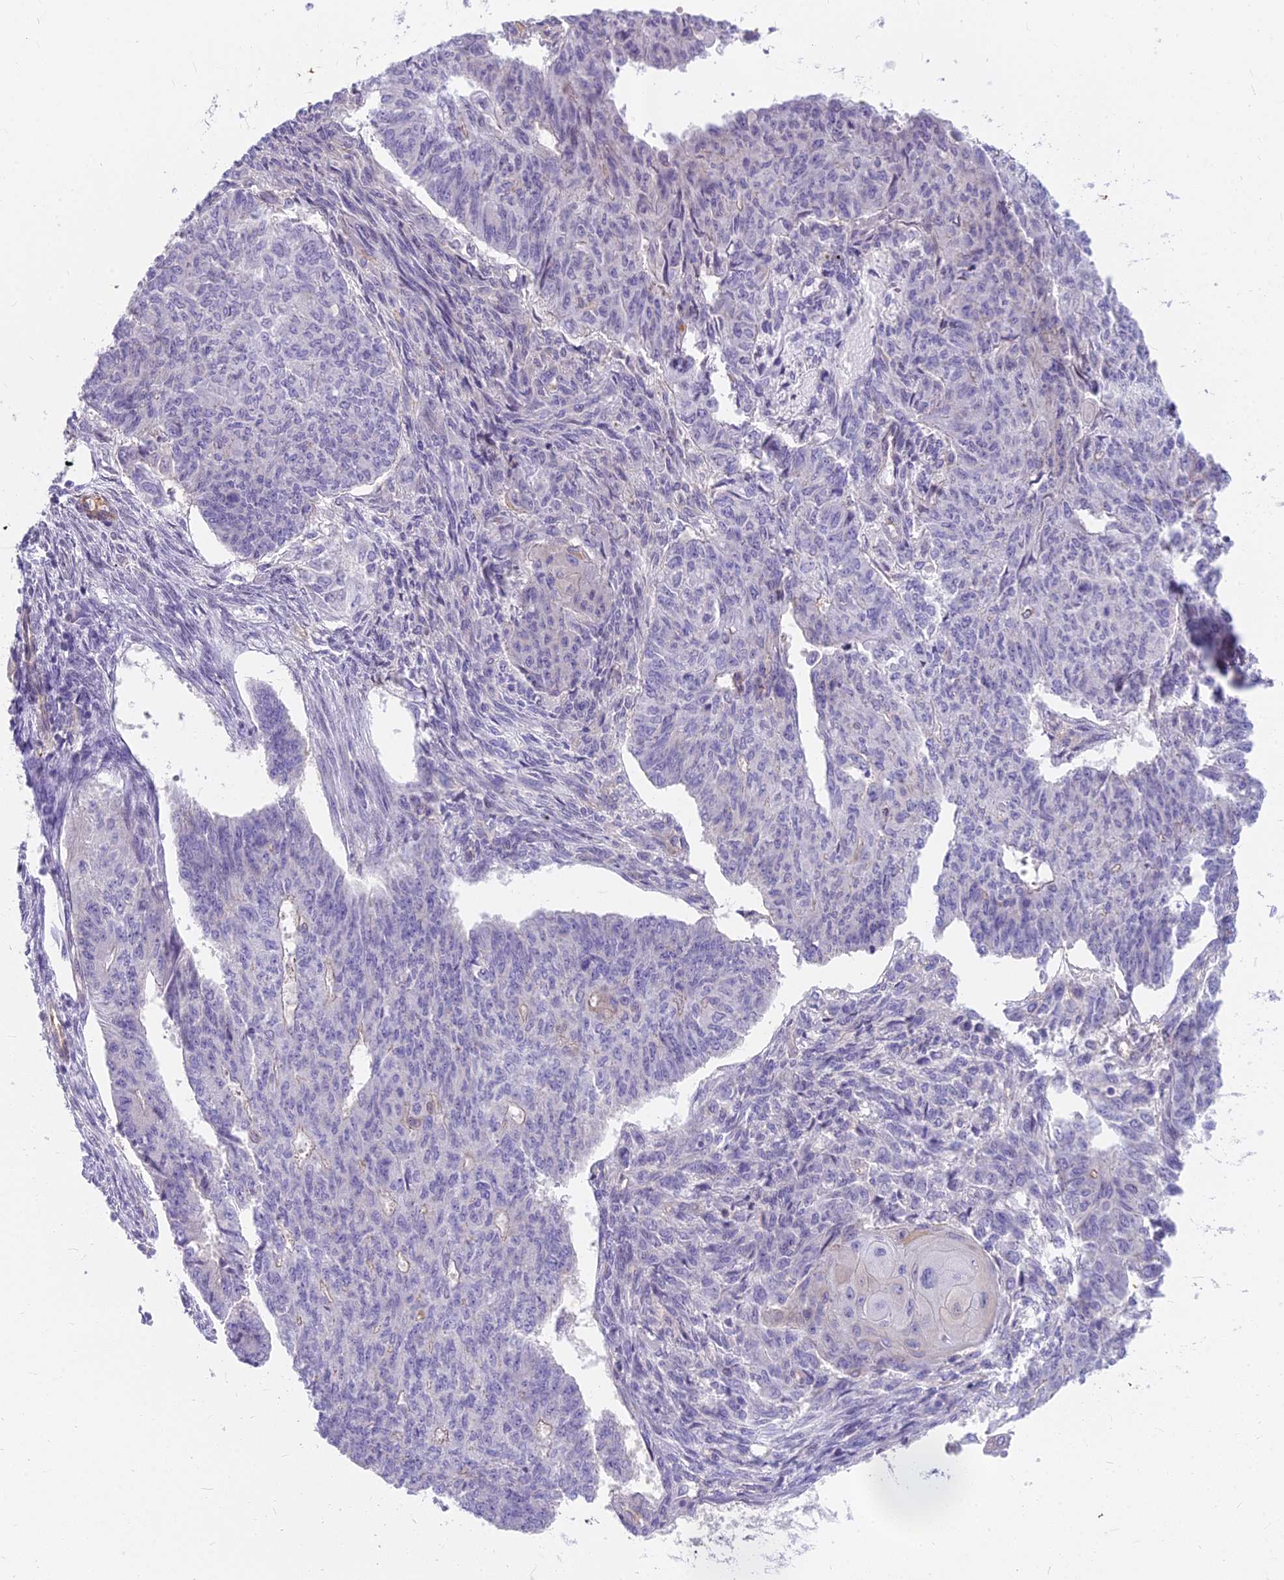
{"staining": {"intensity": "negative", "quantity": "none", "location": "none"}, "tissue": "endometrial cancer", "cell_type": "Tumor cells", "image_type": "cancer", "snomed": [{"axis": "morphology", "description": "Adenocarcinoma, NOS"}, {"axis": "topography", "description": "Endometrium"}], "caption": "Tumor cells show no significant protein positivity in endometrial cancer (adenocarcinoma).", "gene": "HLA-DOA", "patient": {"sex": "female", "age": 32}}